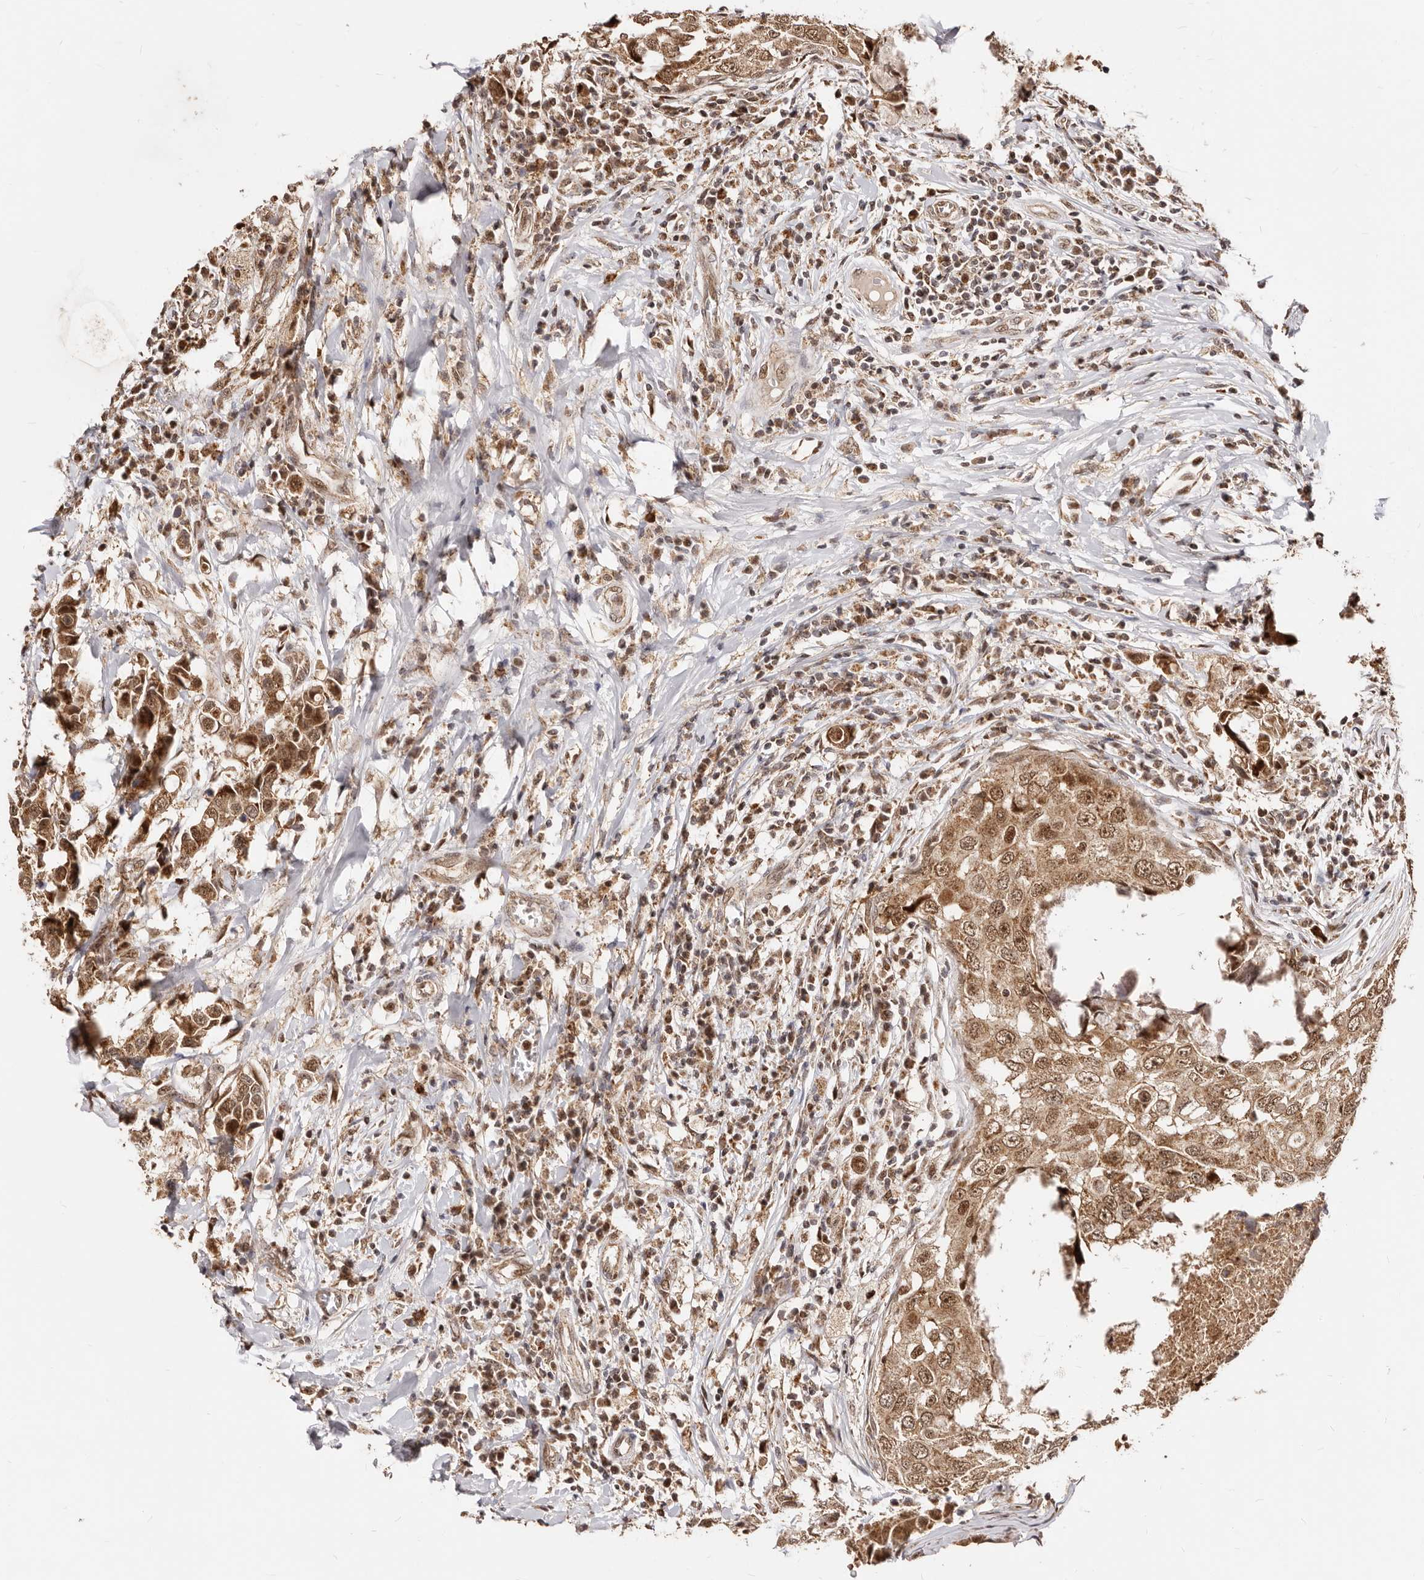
{"staining": {"intensity": "strong", "quantity": ">75%", "location": "cytoplasmic/membranous,nuclear"}, "tissue": "breast cancer", "cell_type": "Tumor cells", "image_type": "cancer", "snomed": [{"axis": "morphology", "description": "Duct carcinoma"}, {"axis": "topography", "description": "Breast"}], "caption": "This image demonstrates immunohistochemistry (IHC) staining of breast cancer (invasive ductal carcinoma), with high strong cytoplasmic/membranous and nuclear staining in about >75% of tumor cells.", "gene": "SEC14L1", "patient": {"sex": "female", "age": 27}}